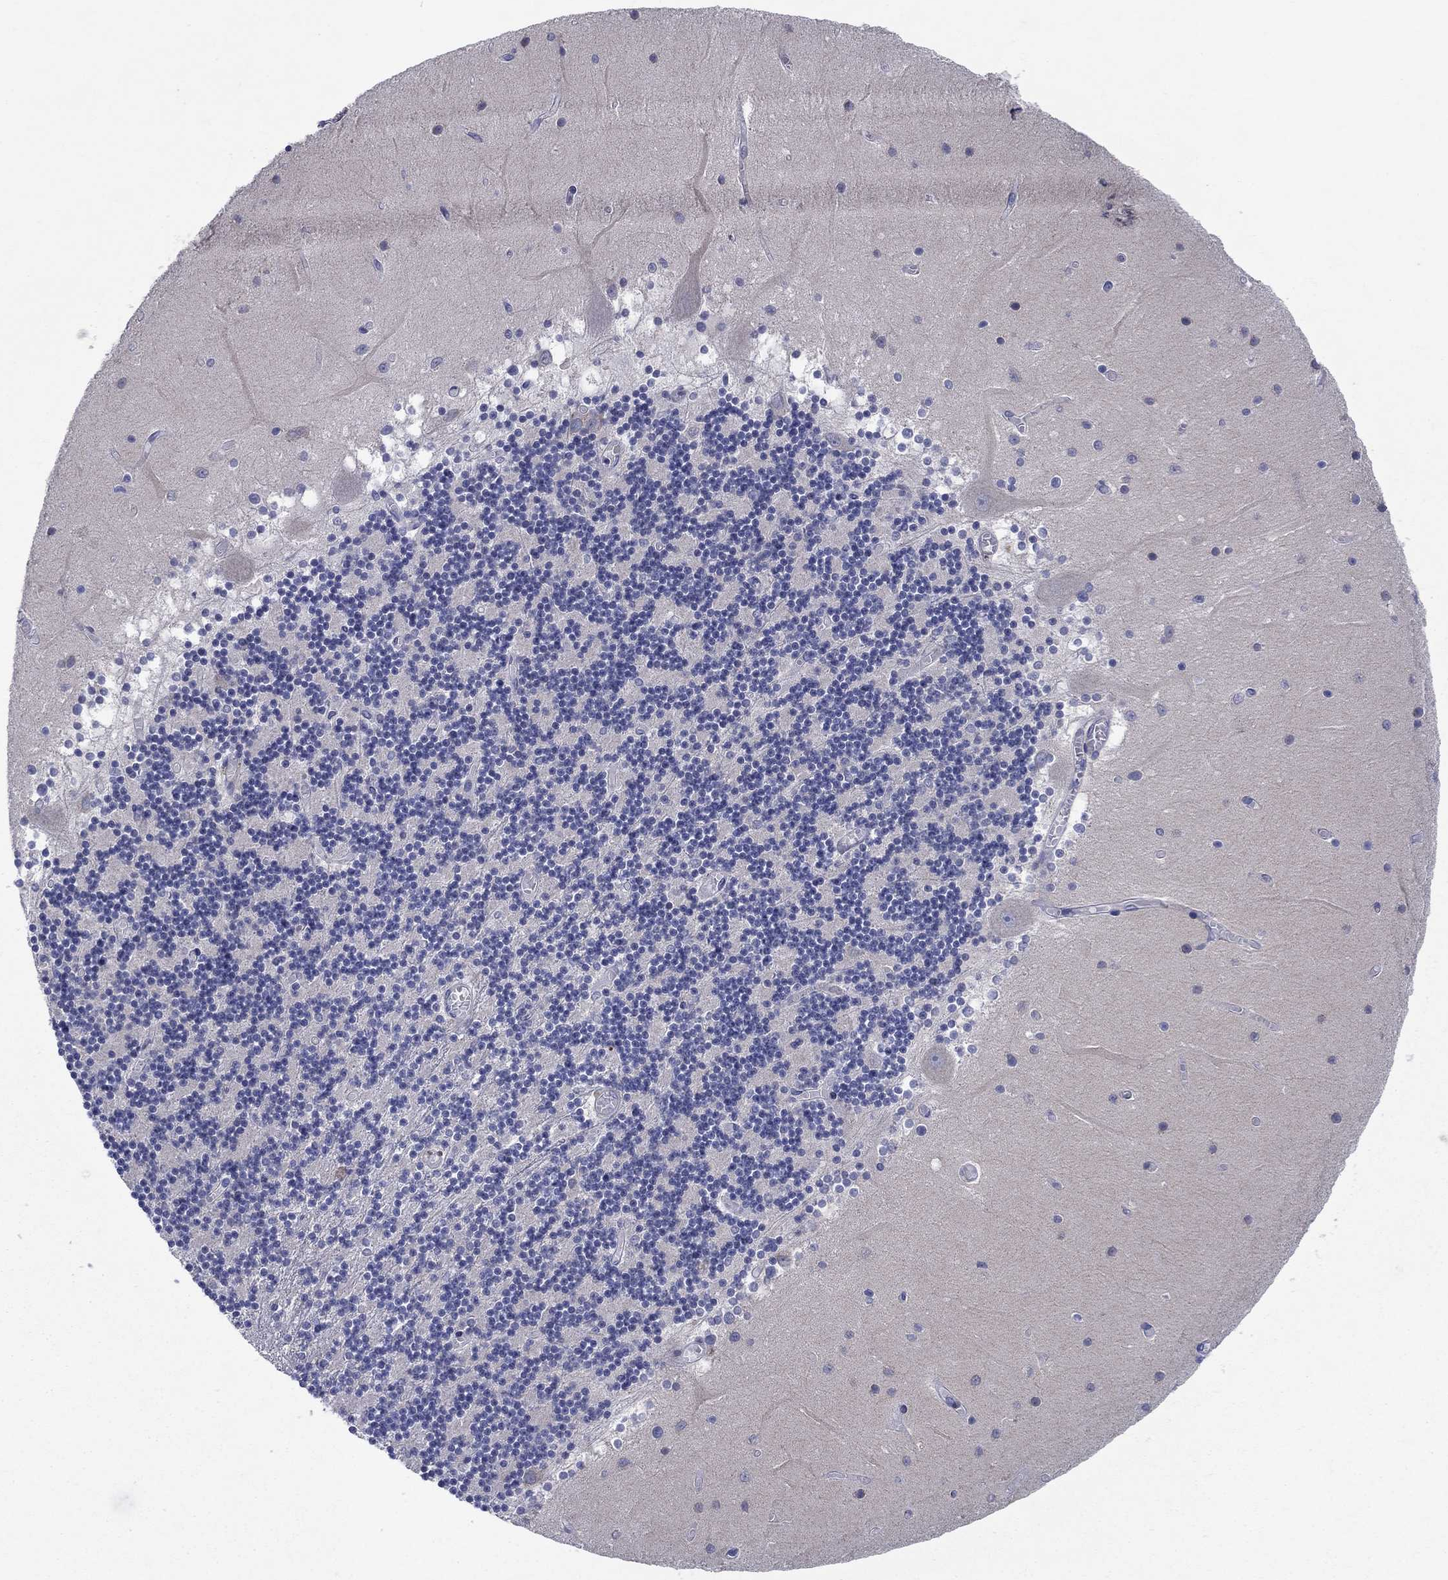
{"staining": {"intensity": "negative", "quantity": "none", "location": "none"}, "tissue": "cerebellum", "cell_type": "Cells in granular layer", "image_type": "normal", "snomed": [{"axis": "morphology", "description": "Normal tissue, NOS"}, {"axis": "topography", "description": "Cerebellum"}], "caption": "Immunohistochemical staining of benign cerebellum demonstrates no significant staining in cells in granular layer.", "gene": "SULT2B1", "patient": {"sex": "female", "age": 28}}